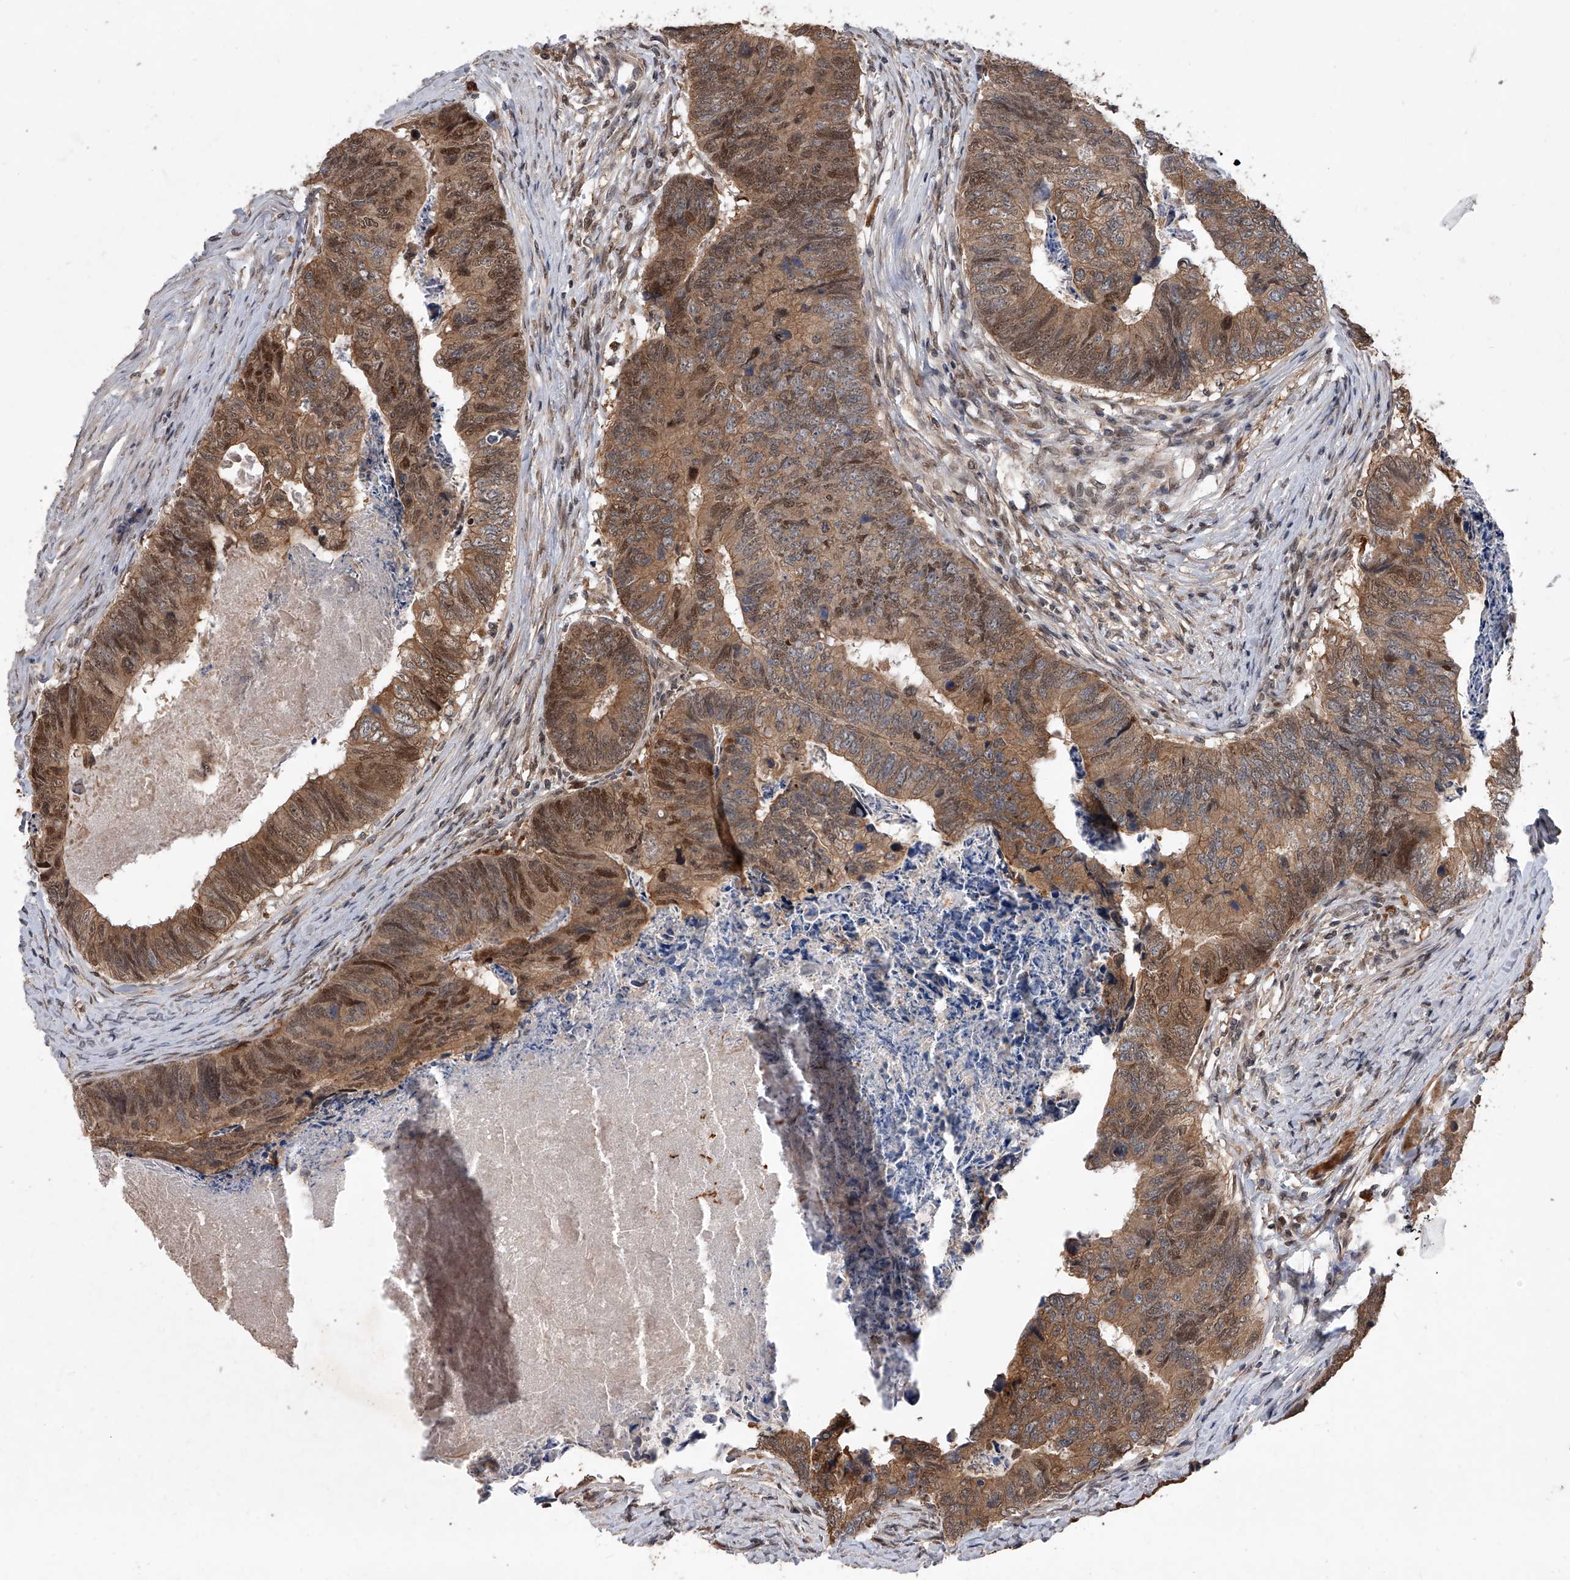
{"staining": {"intensity": "moderate", "quantity": ">75%", "location": "cytoplasmic/membranous,nuclear"}, "tissue": "colorectal cancer", "cell_type": "Tumor cells", "image_type": "cancer", "snomed": [{"axis": "morphology", "description": "Adenocarcinoma, NOS"}, {"axis": "topography", "description": "Colon"}], "caption": "High-power microscopy captured an immunohistochemistry (IHC) micrograph of colorectal adenocarcinoma, revealing moderate cytoplasmic/membranous and nuclear staining in approximately >75% of tumor cells.", "gene": "BHLHE23", "patient": {"sex": "female", "age": 67}}